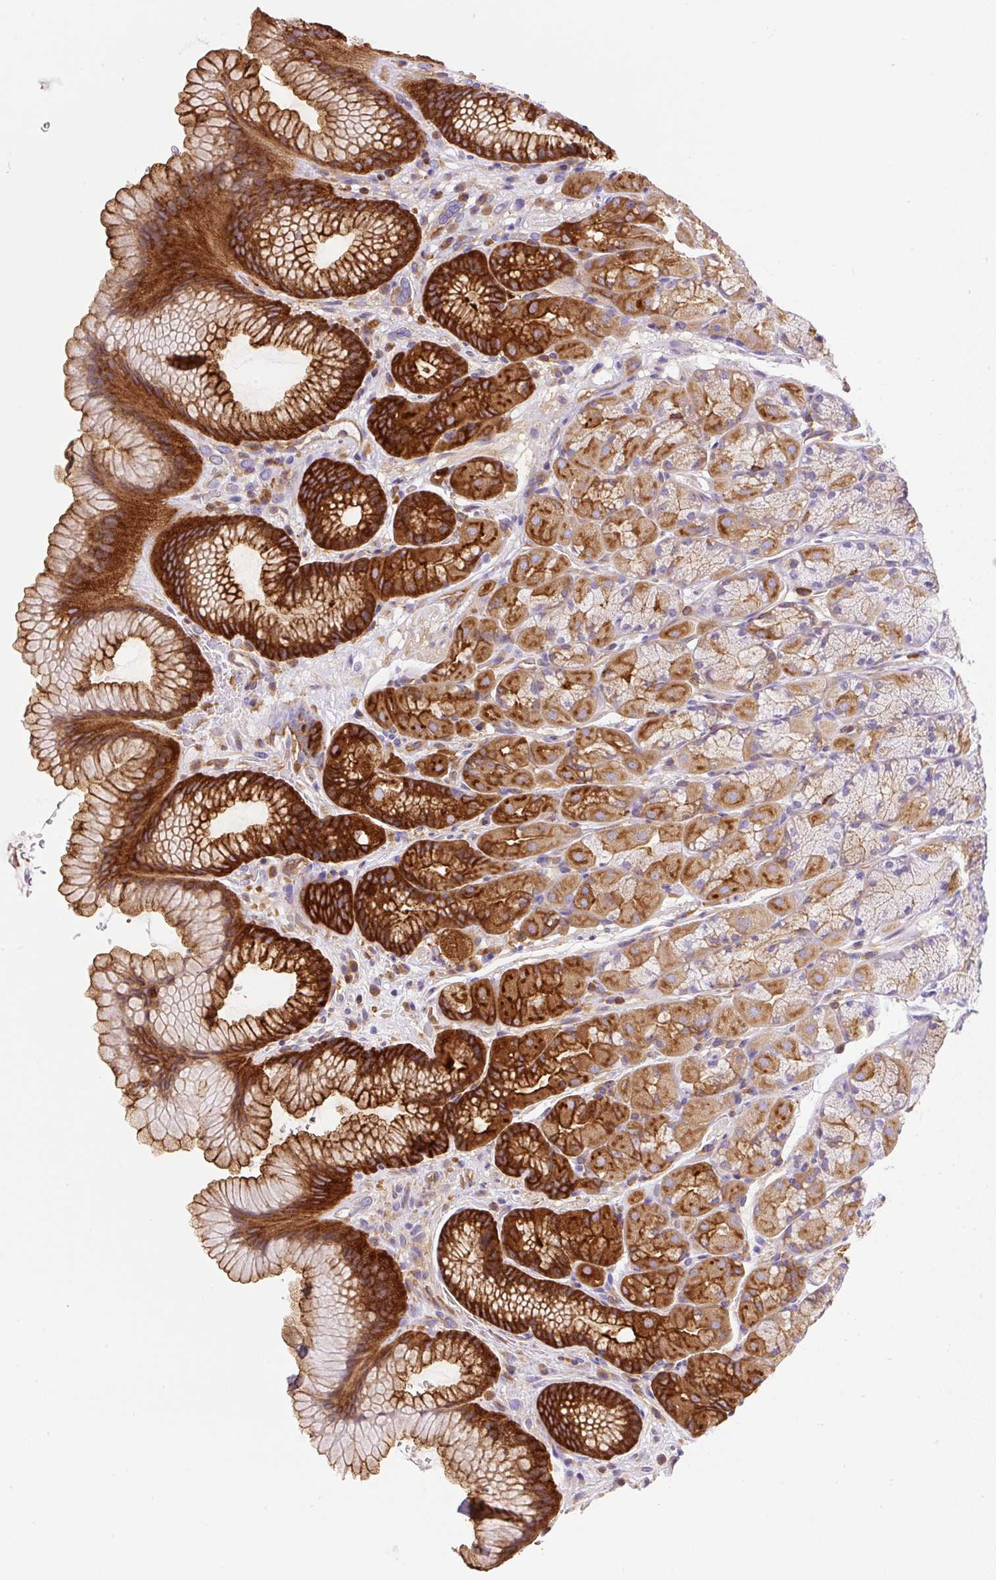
{"staining": {"intensity": "strong", "quantity": "25%-75%", "location": "cytoplasmic/membranous"}, "tissue": "stomach", "cell_type": "Glandular cells", "image_type": "normal", "snomed": [{"axis": "morphology", "description": "Normal tissue, NOS"}, {"axis": "topography", "description": "Stomach"}], "caption": "Immunohistochemistry photomicrograph of unremarkable stomach: stomach stained using immunohistochemistry exhibits high levels of strong protein expression localized specifically in the cytoplasmic/membranous of glandular cells, appearing as a cytoplasmic/membranous brown color.", "gene": "DNM2", "patient": {"sex": "male", "age": 63}}